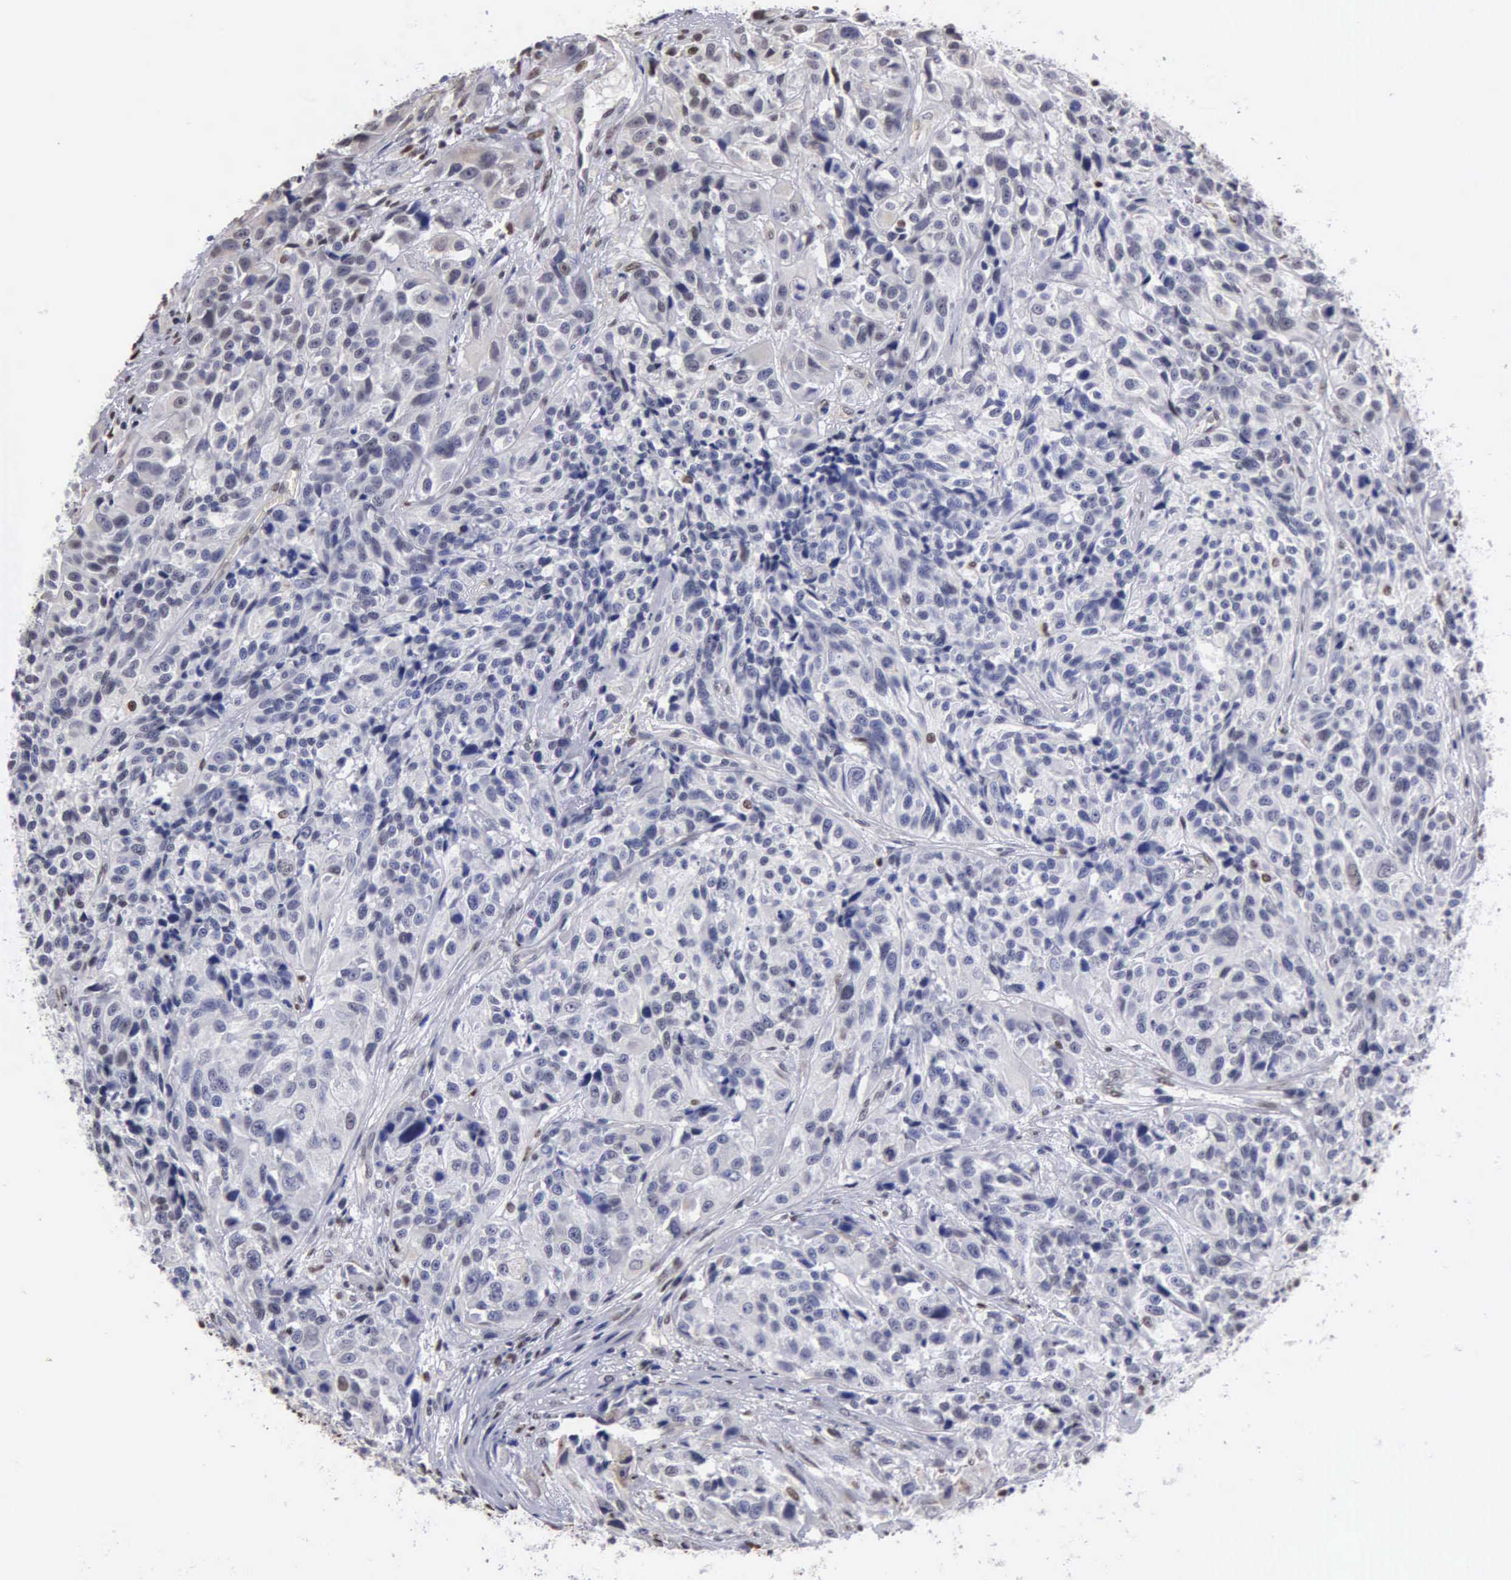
{"staining": {"intensity": "weak", "quantity": "<25%", "location": "nuclear"}, "tissue": "urothelial cancer", "cell_type": "Tumor cells", "image_type": "cancer", "snomed": [{"axis": "morphology", "description": "Urothelial carcinoma, High grade"}, {"axis": "topography", "description": "Urinary bladder"}], "caption": "Immunohistochemical staining of human urothelial cancer displays no significant expression in tumor cells. Nuclei are stained in blue.", "gene": "CCNG1", "patient": {"sex": "female", "age": 81}}